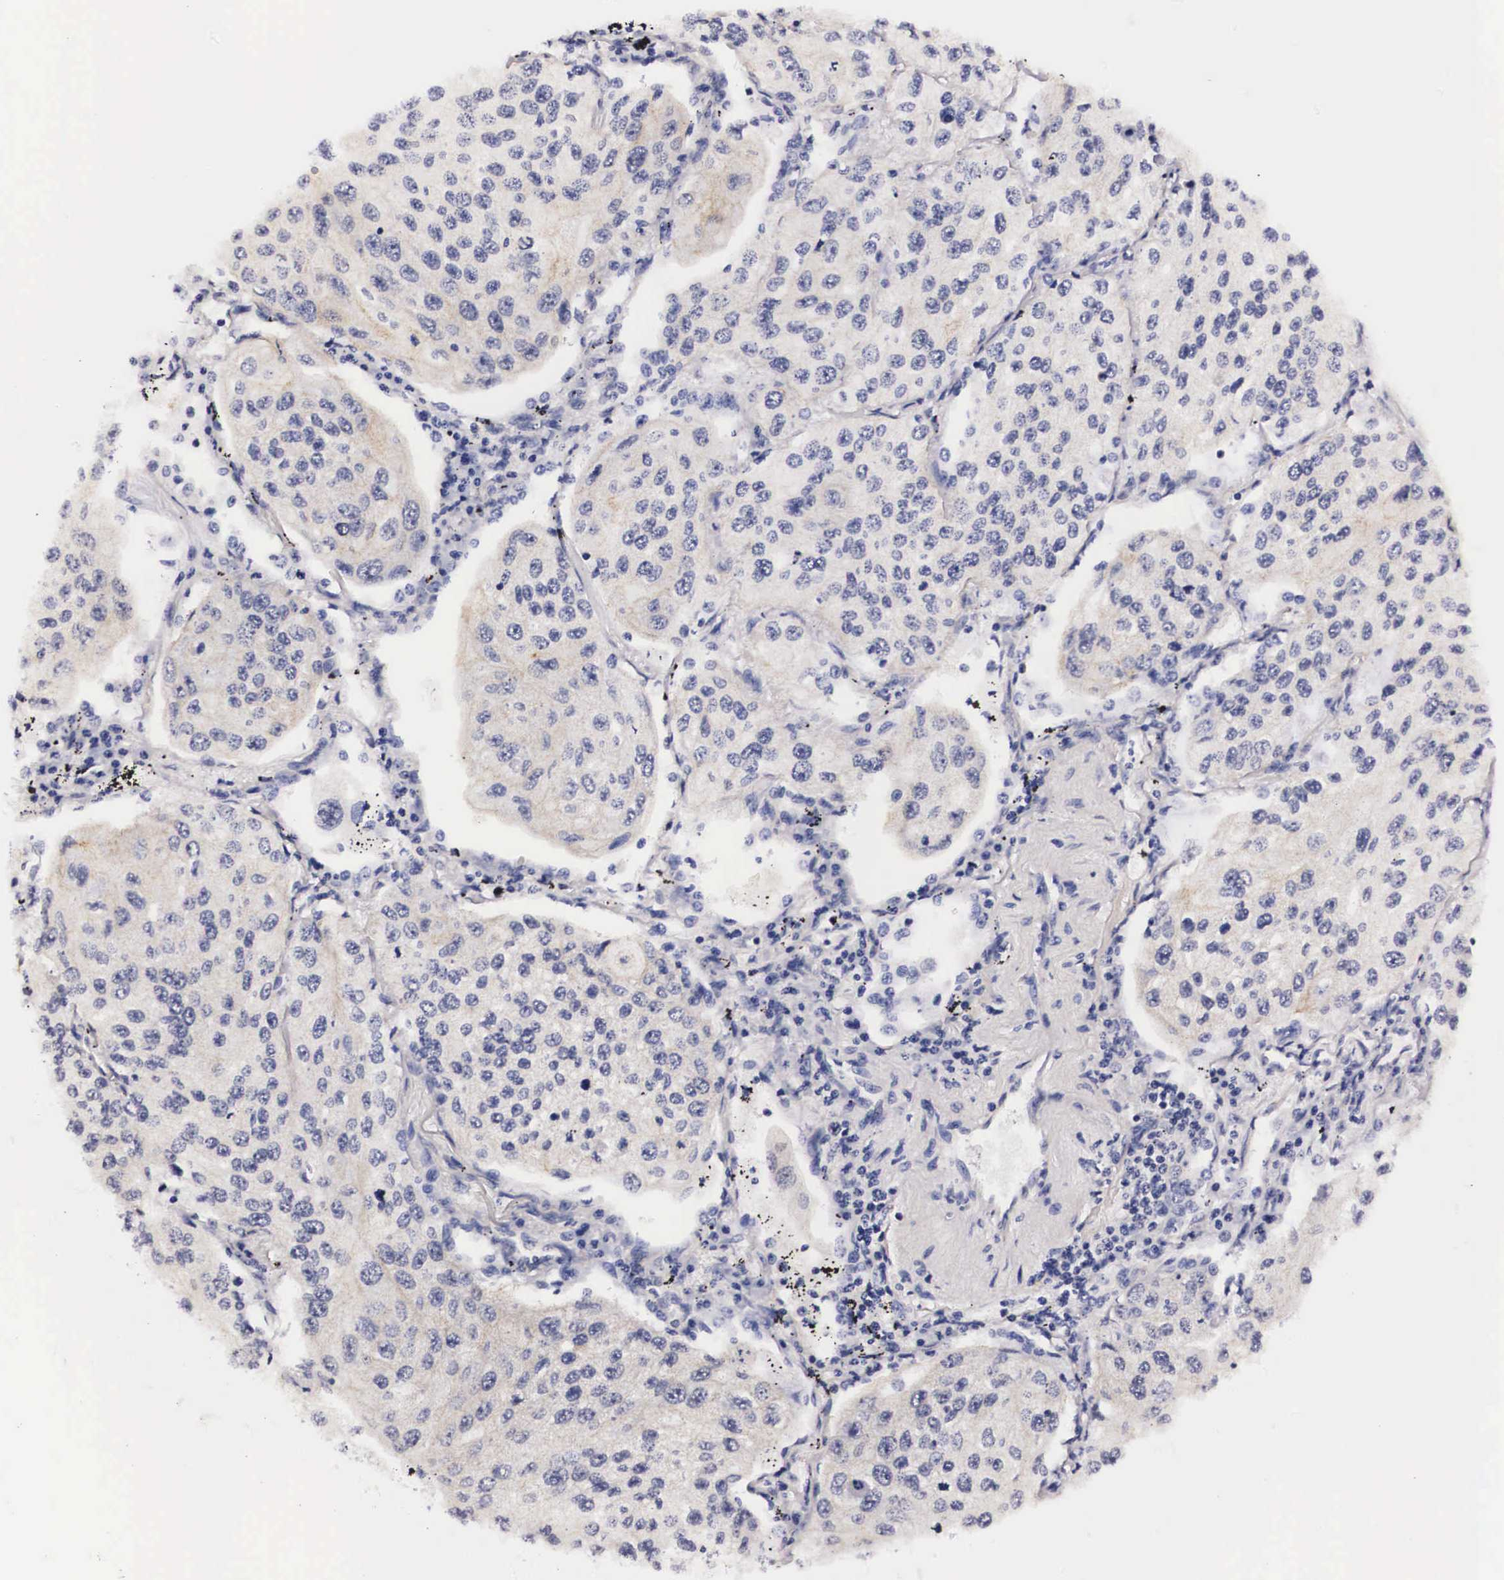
{"staining": {"intensity": "weak", "quantity": "<25%", "location": "cytoplasmic/membranous"}, "tissue": "lung cancer", "cell_type": "Tumor cells", "image_type": "cancer", "snomed": [{"axis": "morphology", "description": "Squamous cell carcinoma, NOS"}, {"axis": "topography", "description": "Lung"}], "caption": "There is no significant positivity in tumor cells of squamous cell carcinoma (lung).", "gene": "PHETA2", "patient": {"sex": "male", "age": 75}}